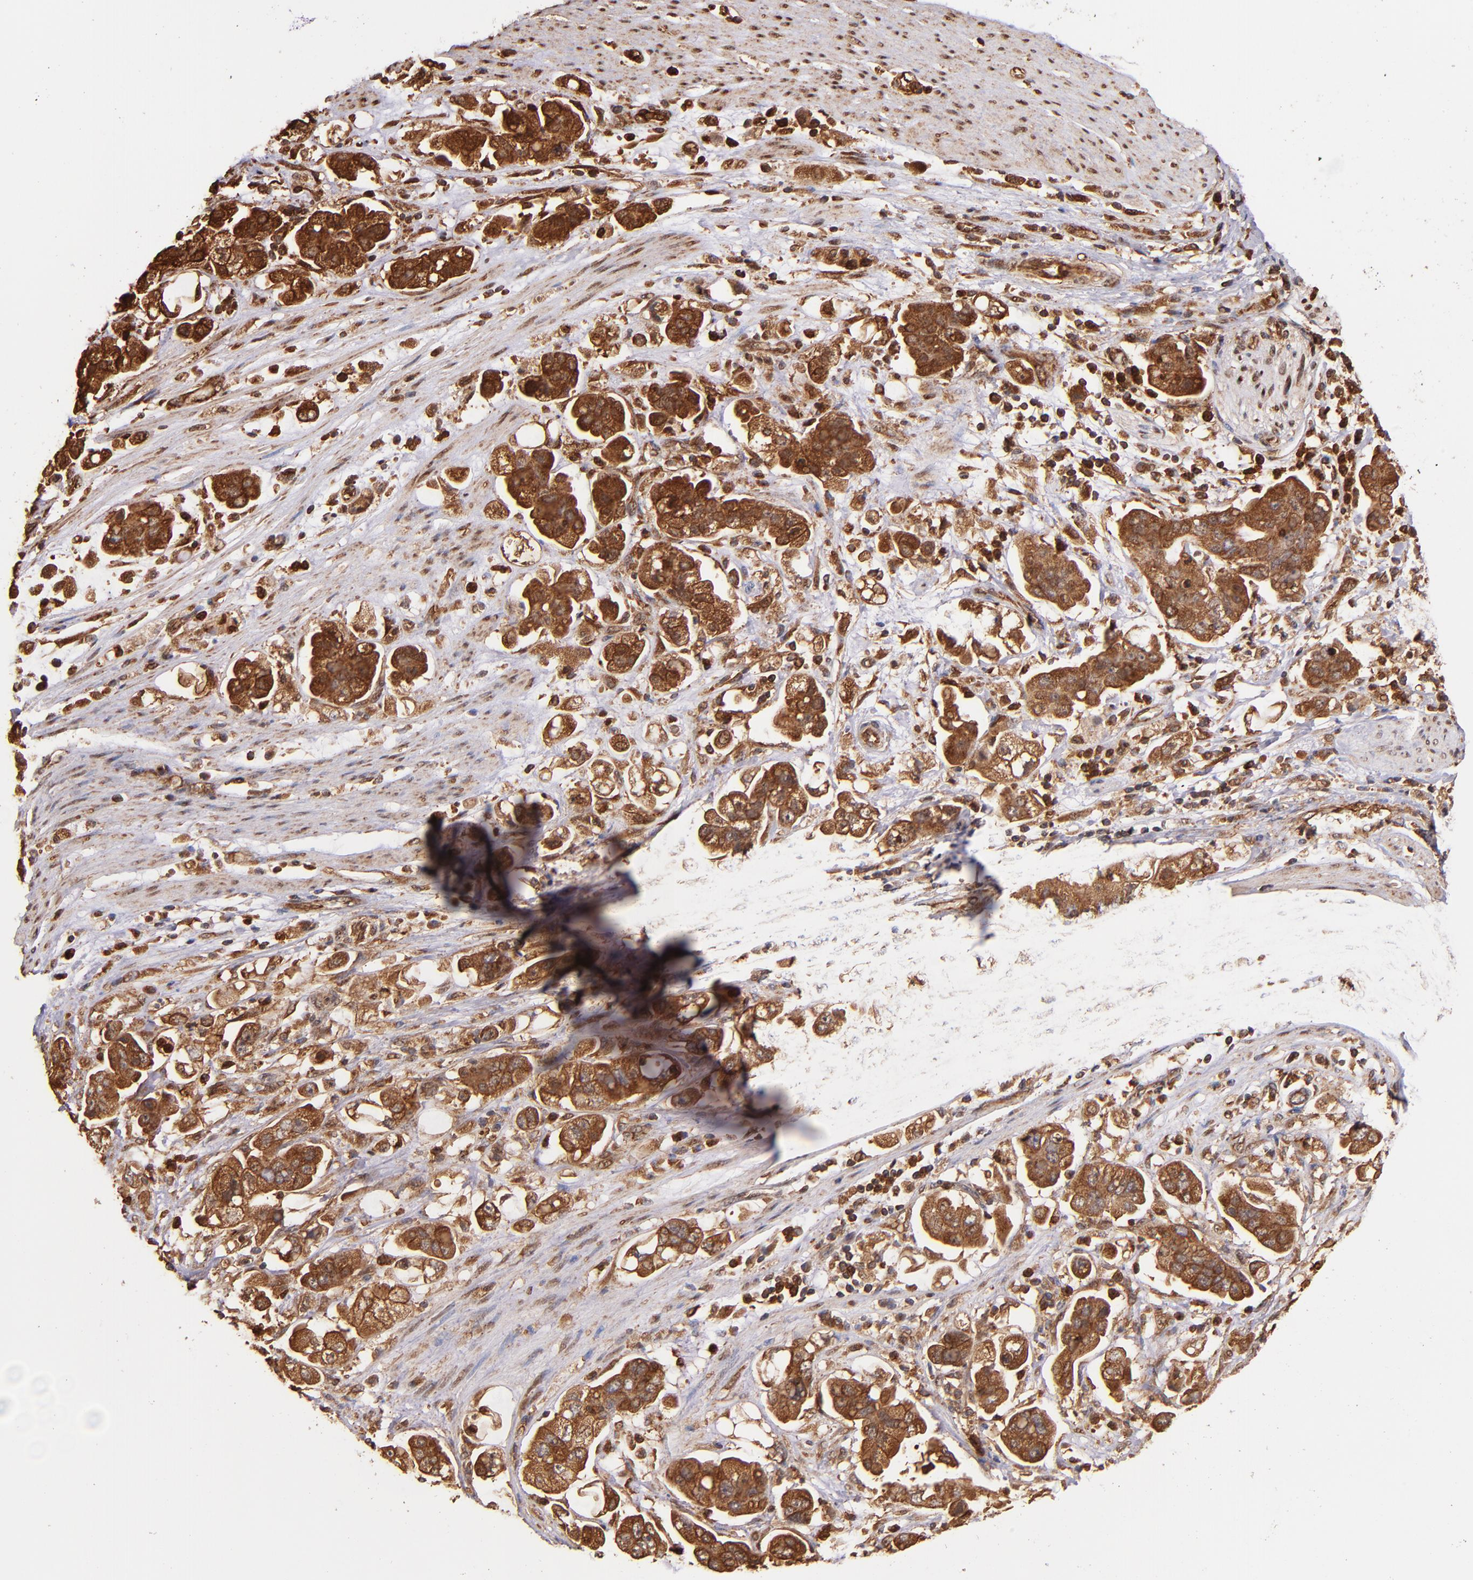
{"staining": {"intensity": "strong", "quantity": ">75%", "location": "cytoplasmic/membranous"}, "tissue": "stomach cancer", "cell_type": "Tumor cells", "image_type": "cancer", "snomed": [{"axis": "morphology", "description": "Adenocarcinoma, NOS"}, {"axis": "topography", "description": "Stomach"}], "caption": "Stomach cancer (adenocarcinoma) tissue exhibits strong cytoplasmic/membranous positivity in approximately >75% of tumor cells", "gene": "STX8", "patient": {"sex": "male", "age": 62}}